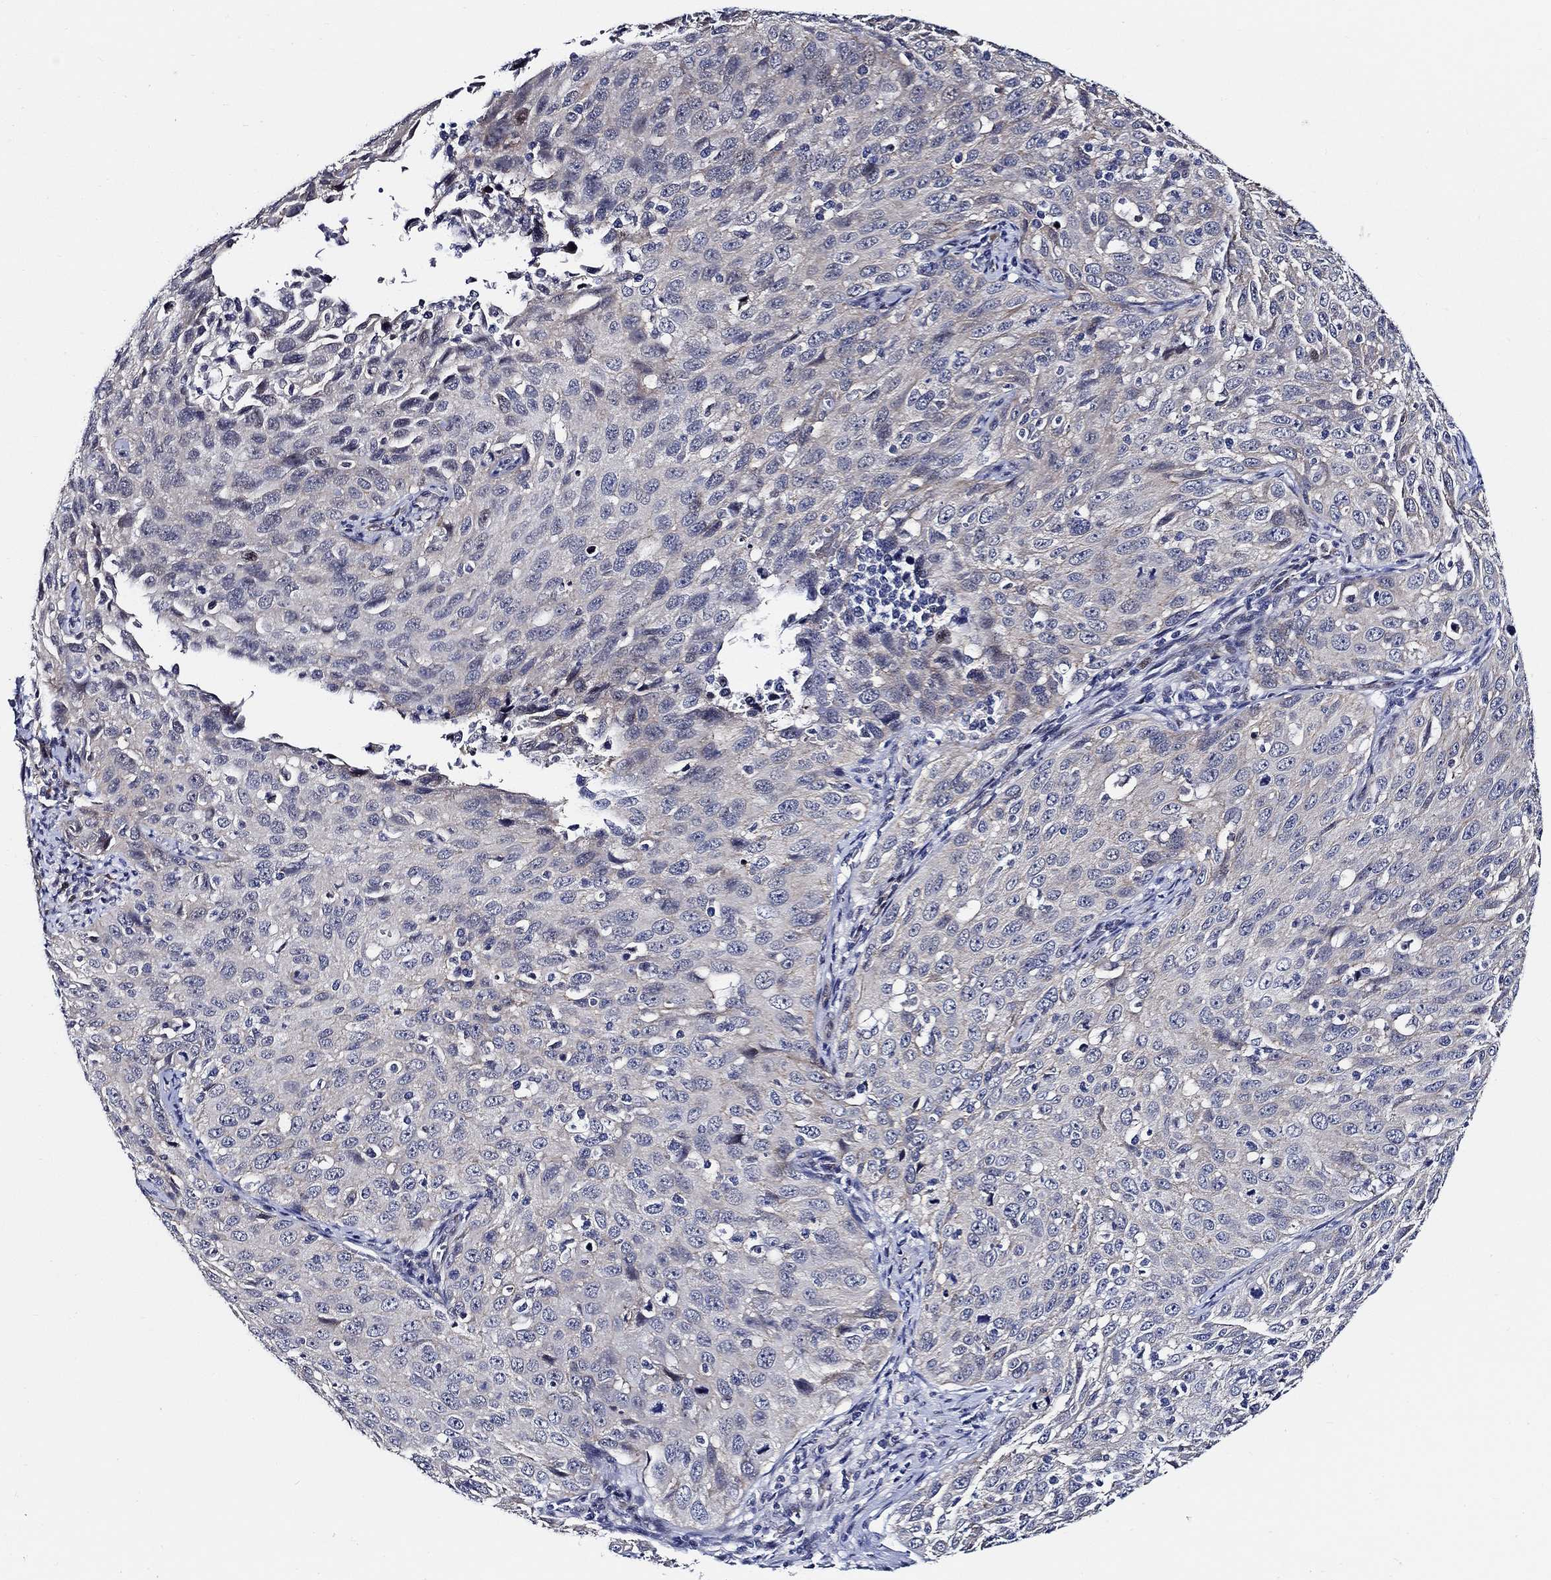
{"staining": {"intensity": "negative", "quantity": "none", "location": "none"}, "tissue": "cervical cancer", "cell_type": "Tumor cells", "image_type": "cancer", "snomed": [{"axis": "morphology", "description": "Squamous cell carcinoma, NOS"}, {"axis": "topography", "description": "Cervix"}], "caption": "Tumor cells are negative for brown protein staining in cervical squamous cell carcinoma.", "gene": "C8orf48", "patient": {"sex": "female", "age": 26}}